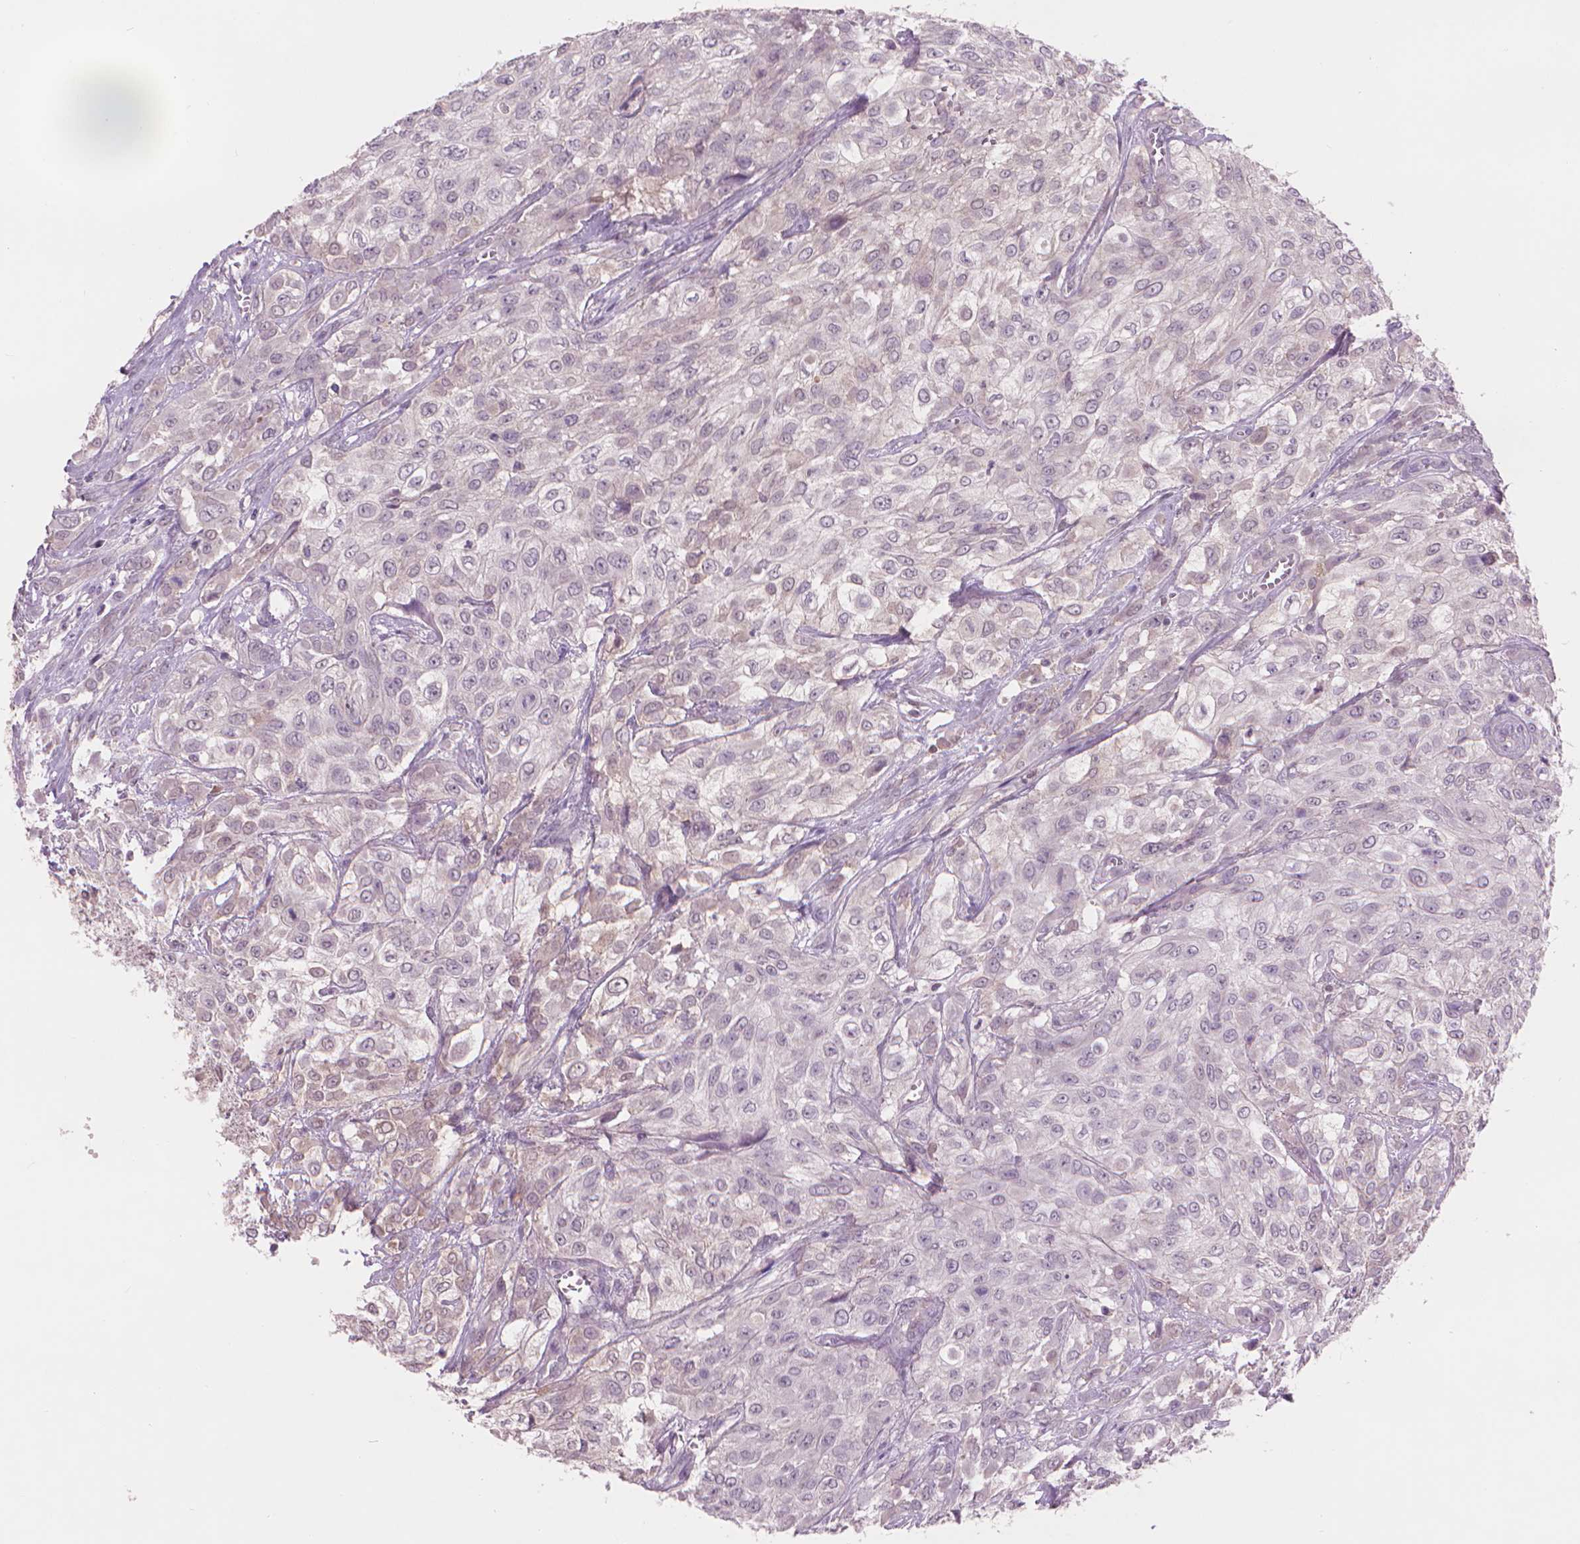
{"staining": {"intensity": "negative", "quantity": "none", "location": "none"}, "tissue": "urothelial cancer", "cell_type": "Tumor cells", "image_type": "cancer", "snomed": [{"axis": "morphology", "description": "Urothelial carcinoma, High grade"}, {"axis": "topography", "description": "Urinary bladder"}], "caption": "This micrograph is of high-grade urothelial carcinoma stained with IHC to label a protein in brown with the nuclei are counter-stained blue. There is no positivity in tumor cells.", "gene": "ENO2", "patient": {"sex": "male", "age": 57}}